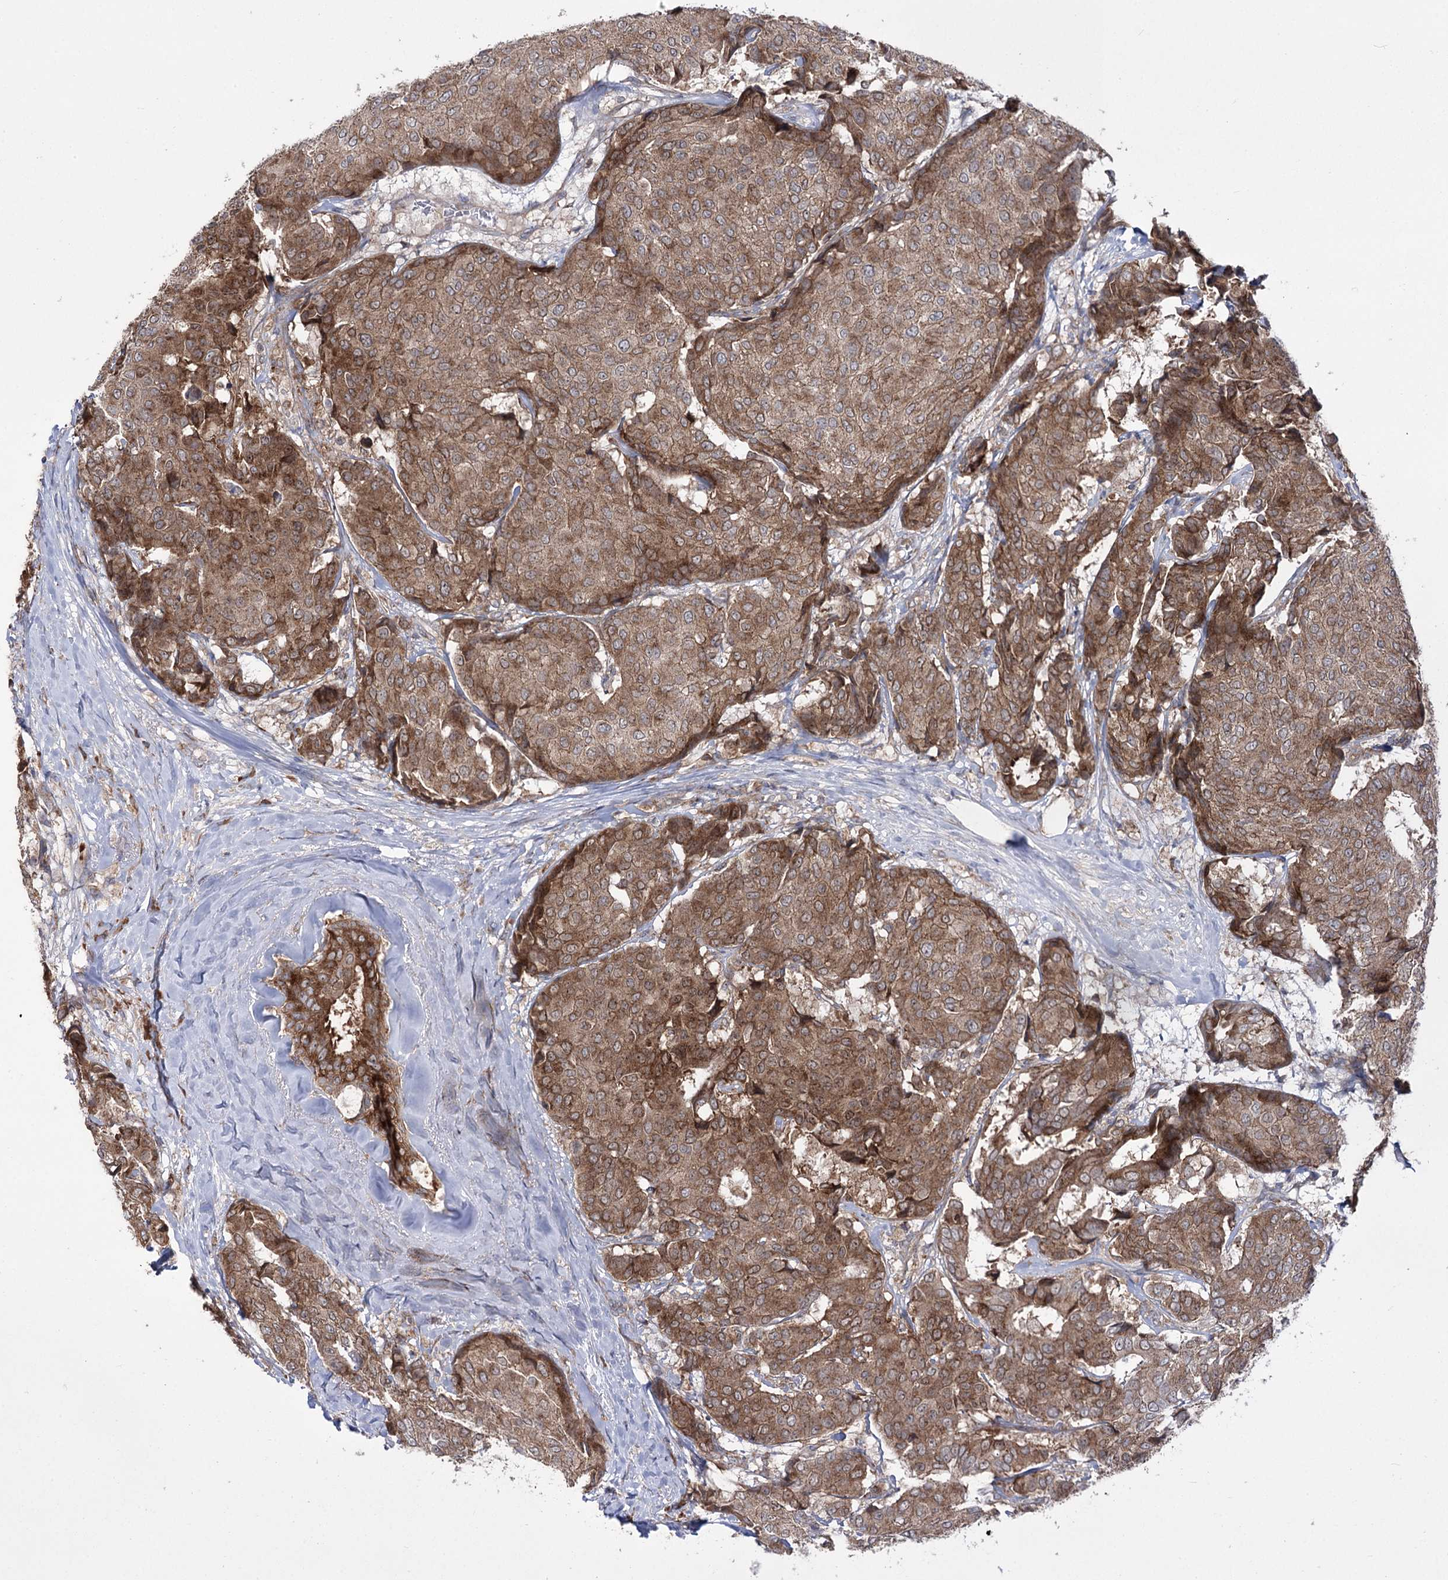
{"staining": {"intensity": "moderate", "quantity": ">75%", "location": "cytoplasmic/membranous"}, "tissue": "breast cancer", "cell_type": "Tumor cells", "image_type": "cancer", "snomed": [{"axis": "morphology", "description": "Duct carcinoma"}, {"axis": "topography", "description": "Breast"}], "caption": "The immunohistochemical stain labels moderate cytoplasmic/membranous positivity in tumor cells of breast cancer (invasive ductal carcinoma) tissue.", "gene": "ZNF622", "patient": {"sex": "female", "age": 75}}